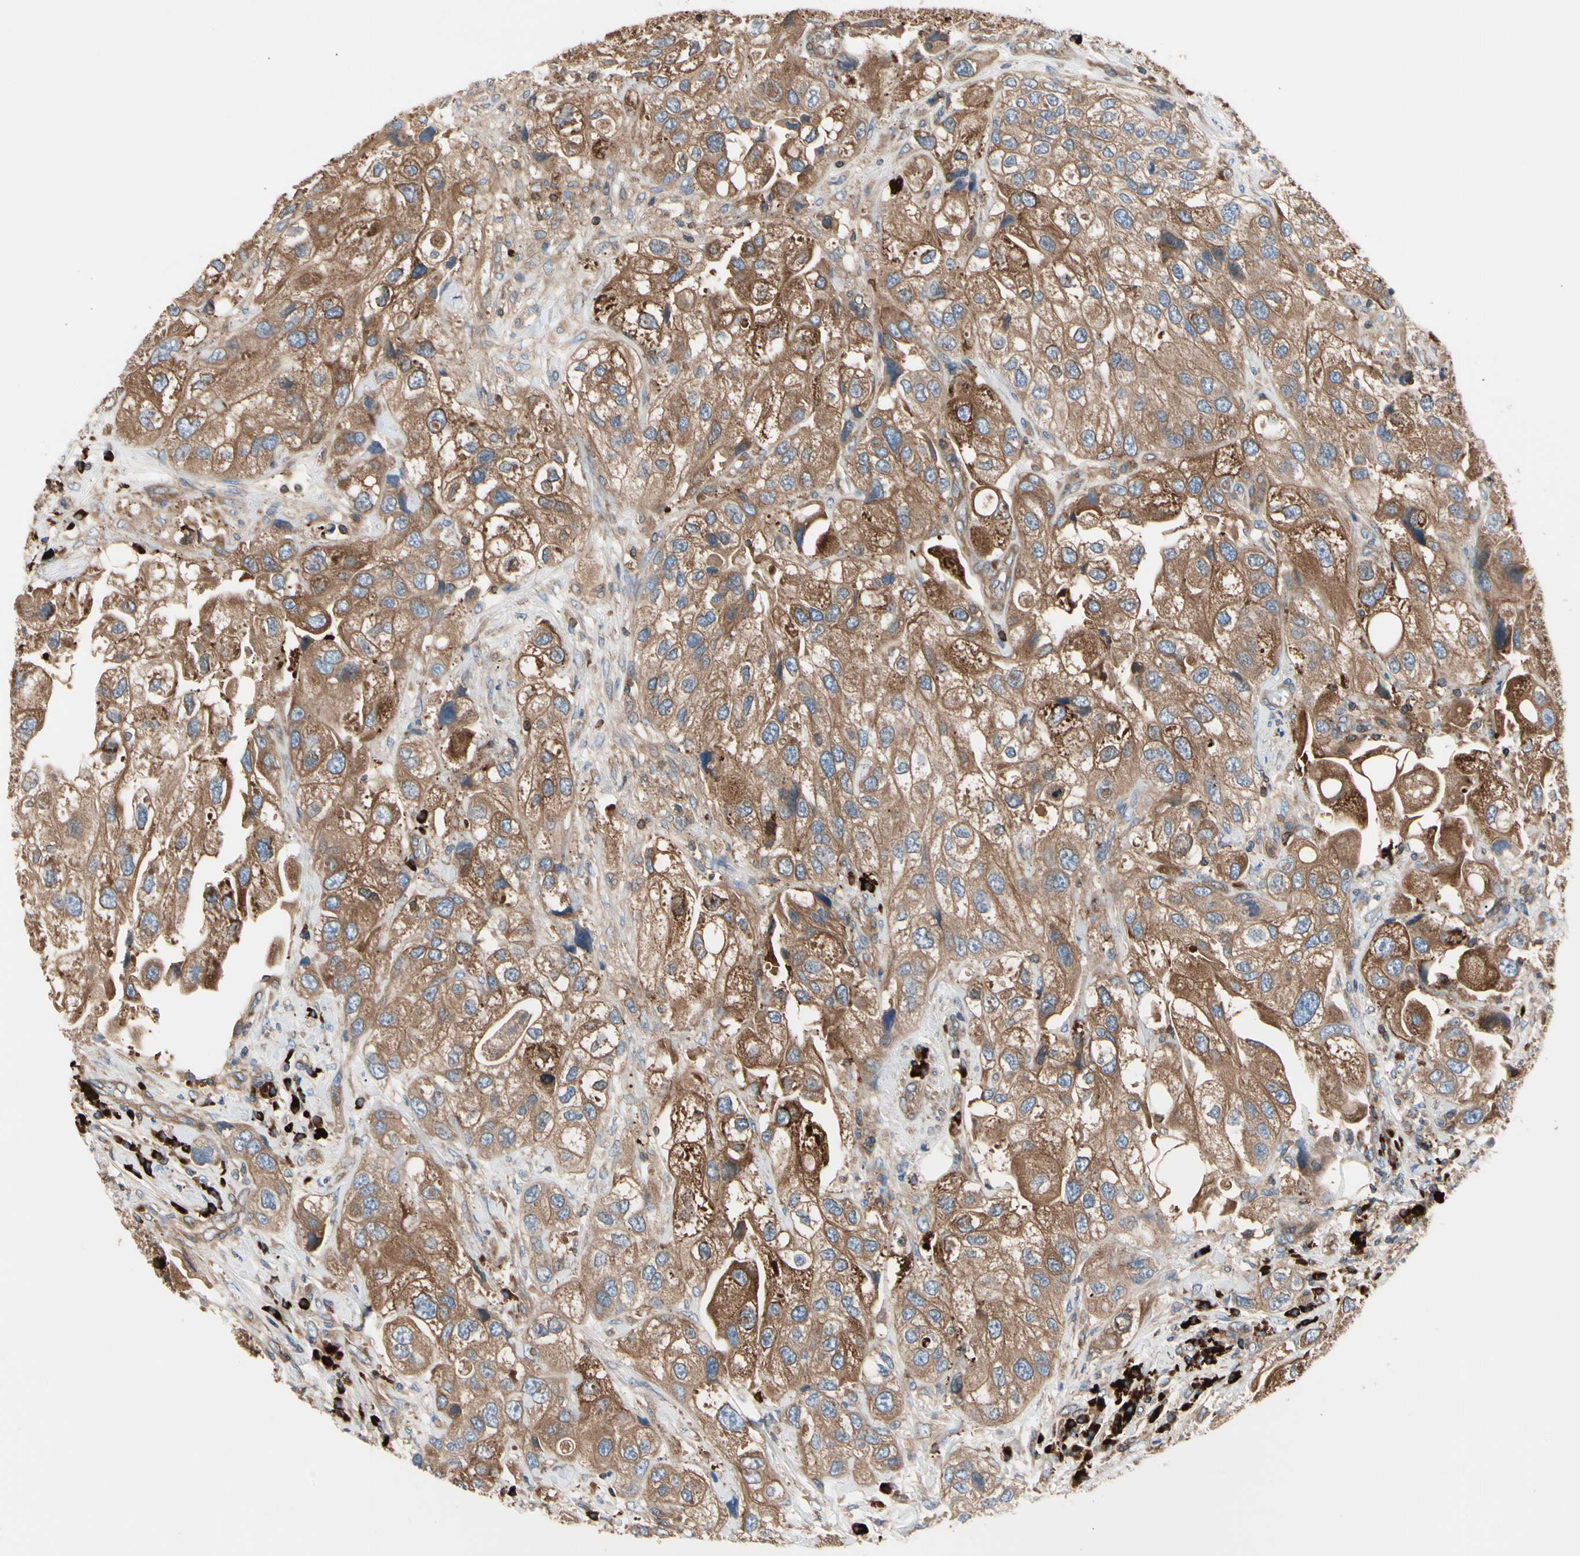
{"staining": {"intensity": "moderate", "quantity": ">75%", "location": "cytoplasmic/membranous"}, "tissue": "urothelial cancer", "cell_type": "Tumor cells", "image_type": "cancer", "snomed": [{"axis": "morphology", "description": "Urothelial carcinoma, High grade"}, {"axis": "topography", "description": "Urinary bladder"}], "caption": "Immunohistochemical staining of human urothelial cancer demonstrates moderate cytoplasmic/membranous protein positivity in approximately >75% of tumor cells. The staining is performed using DAB brown chromogen to label protein expression. The nuclei are counter-stained blue using hematoxylin.", "gene": "ROCK1", "patient": {"sex": "female", "age": 64}}